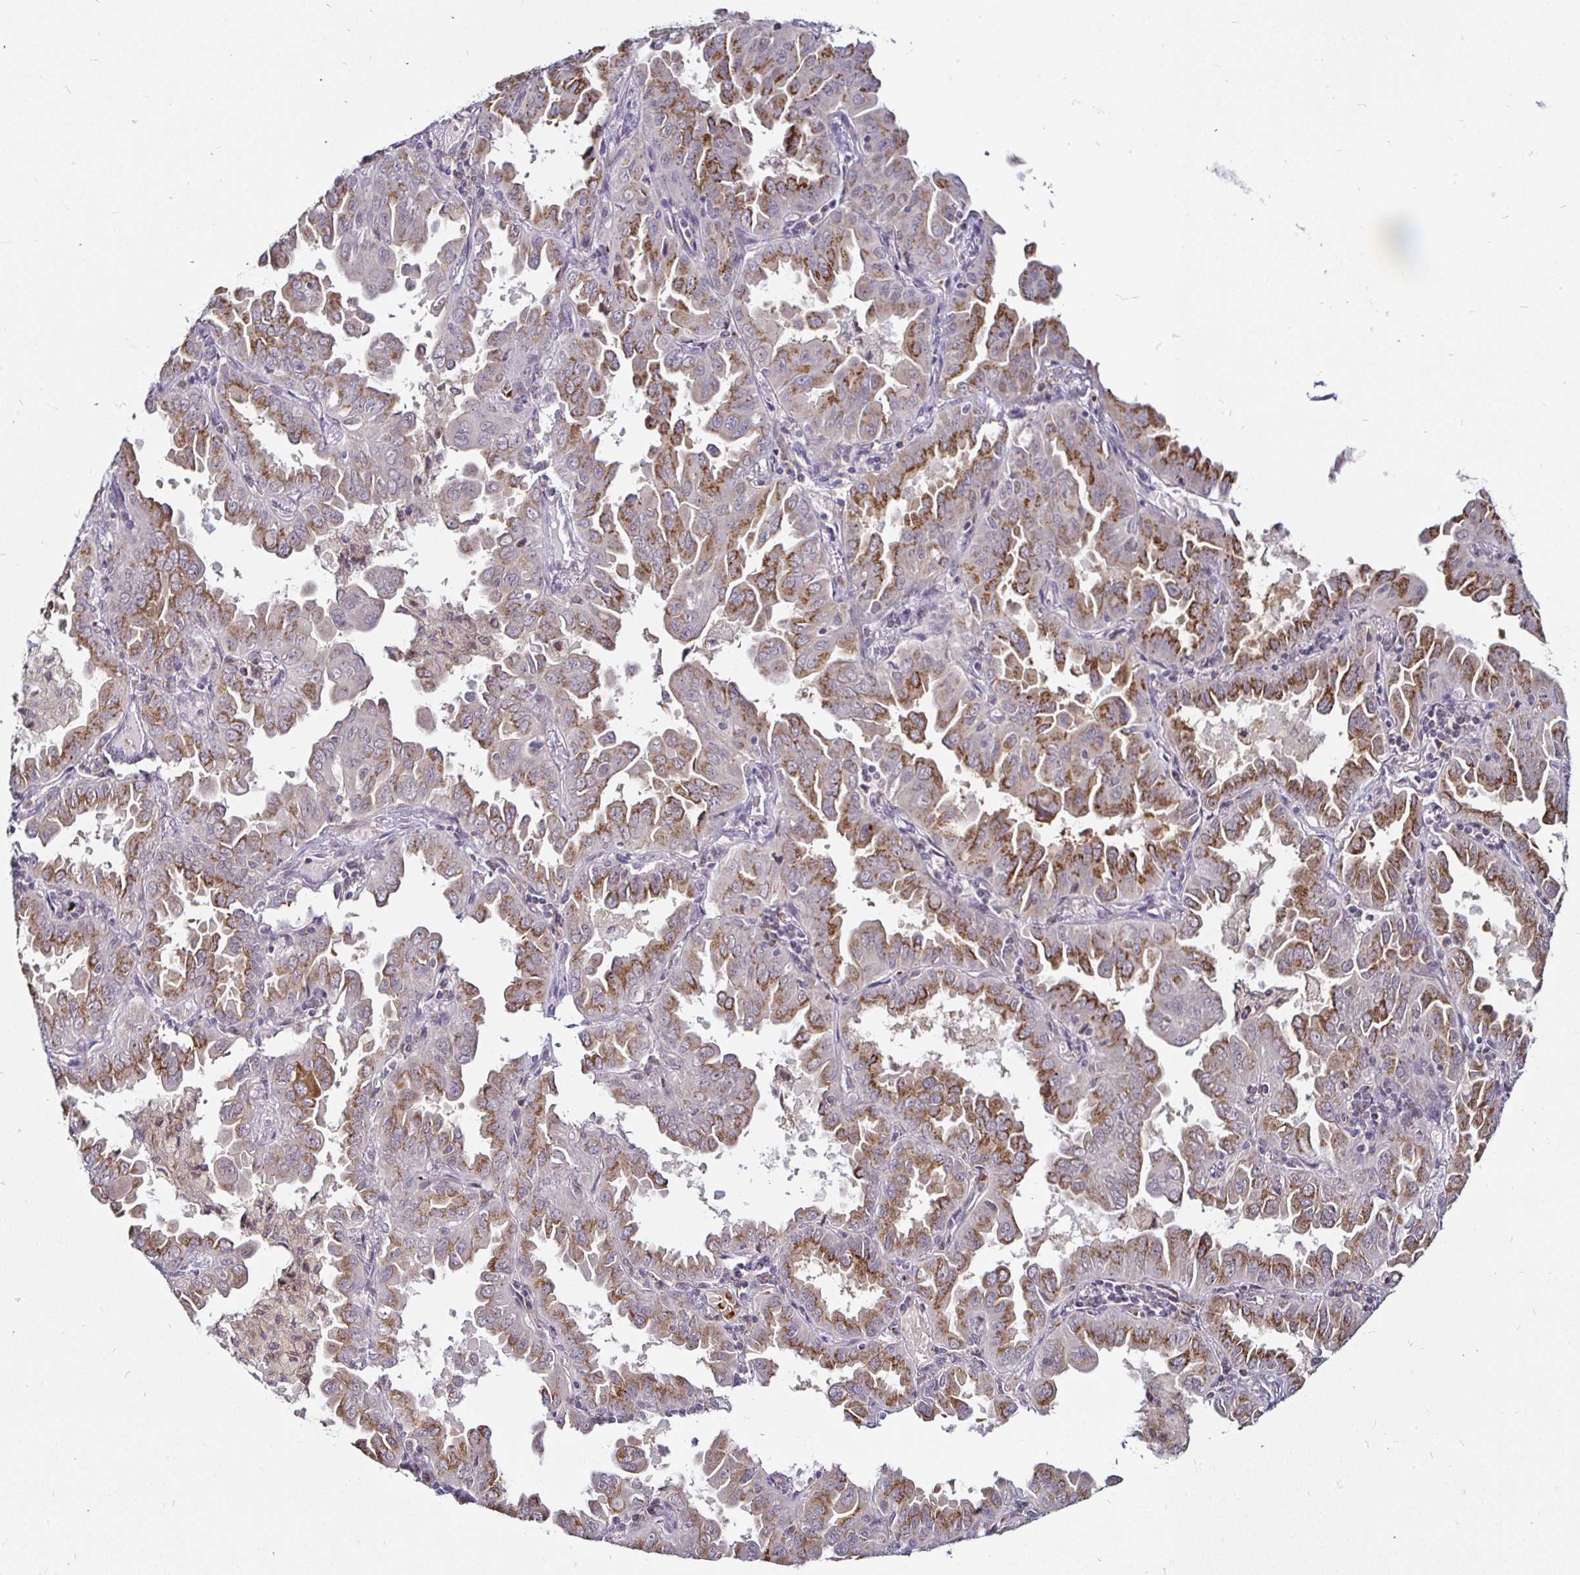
{"staining": {"intensity": "moderate", "quantity": "25%-75%", "location": "cytoplasmic/membranous"}, "tissue": "lung cancer", "cell_type": "Tumor cells", "image_type": "cancer", "snomed": [{"axis": "morphology", "description": "Adenocarcinoma, NOS"}, {"axis": "topography", "description": "Lung"}], "caption": "Tumor cells show moderate cytoplasmic/membranous staining in approximately 25%-75% of cells in adenocarcinoma (lung). Immunohistochemistry stains the protein in brown and the nuclei are stained blue.", "gene": "ATG3", "patient": {"sex": "male", "age": 64}}